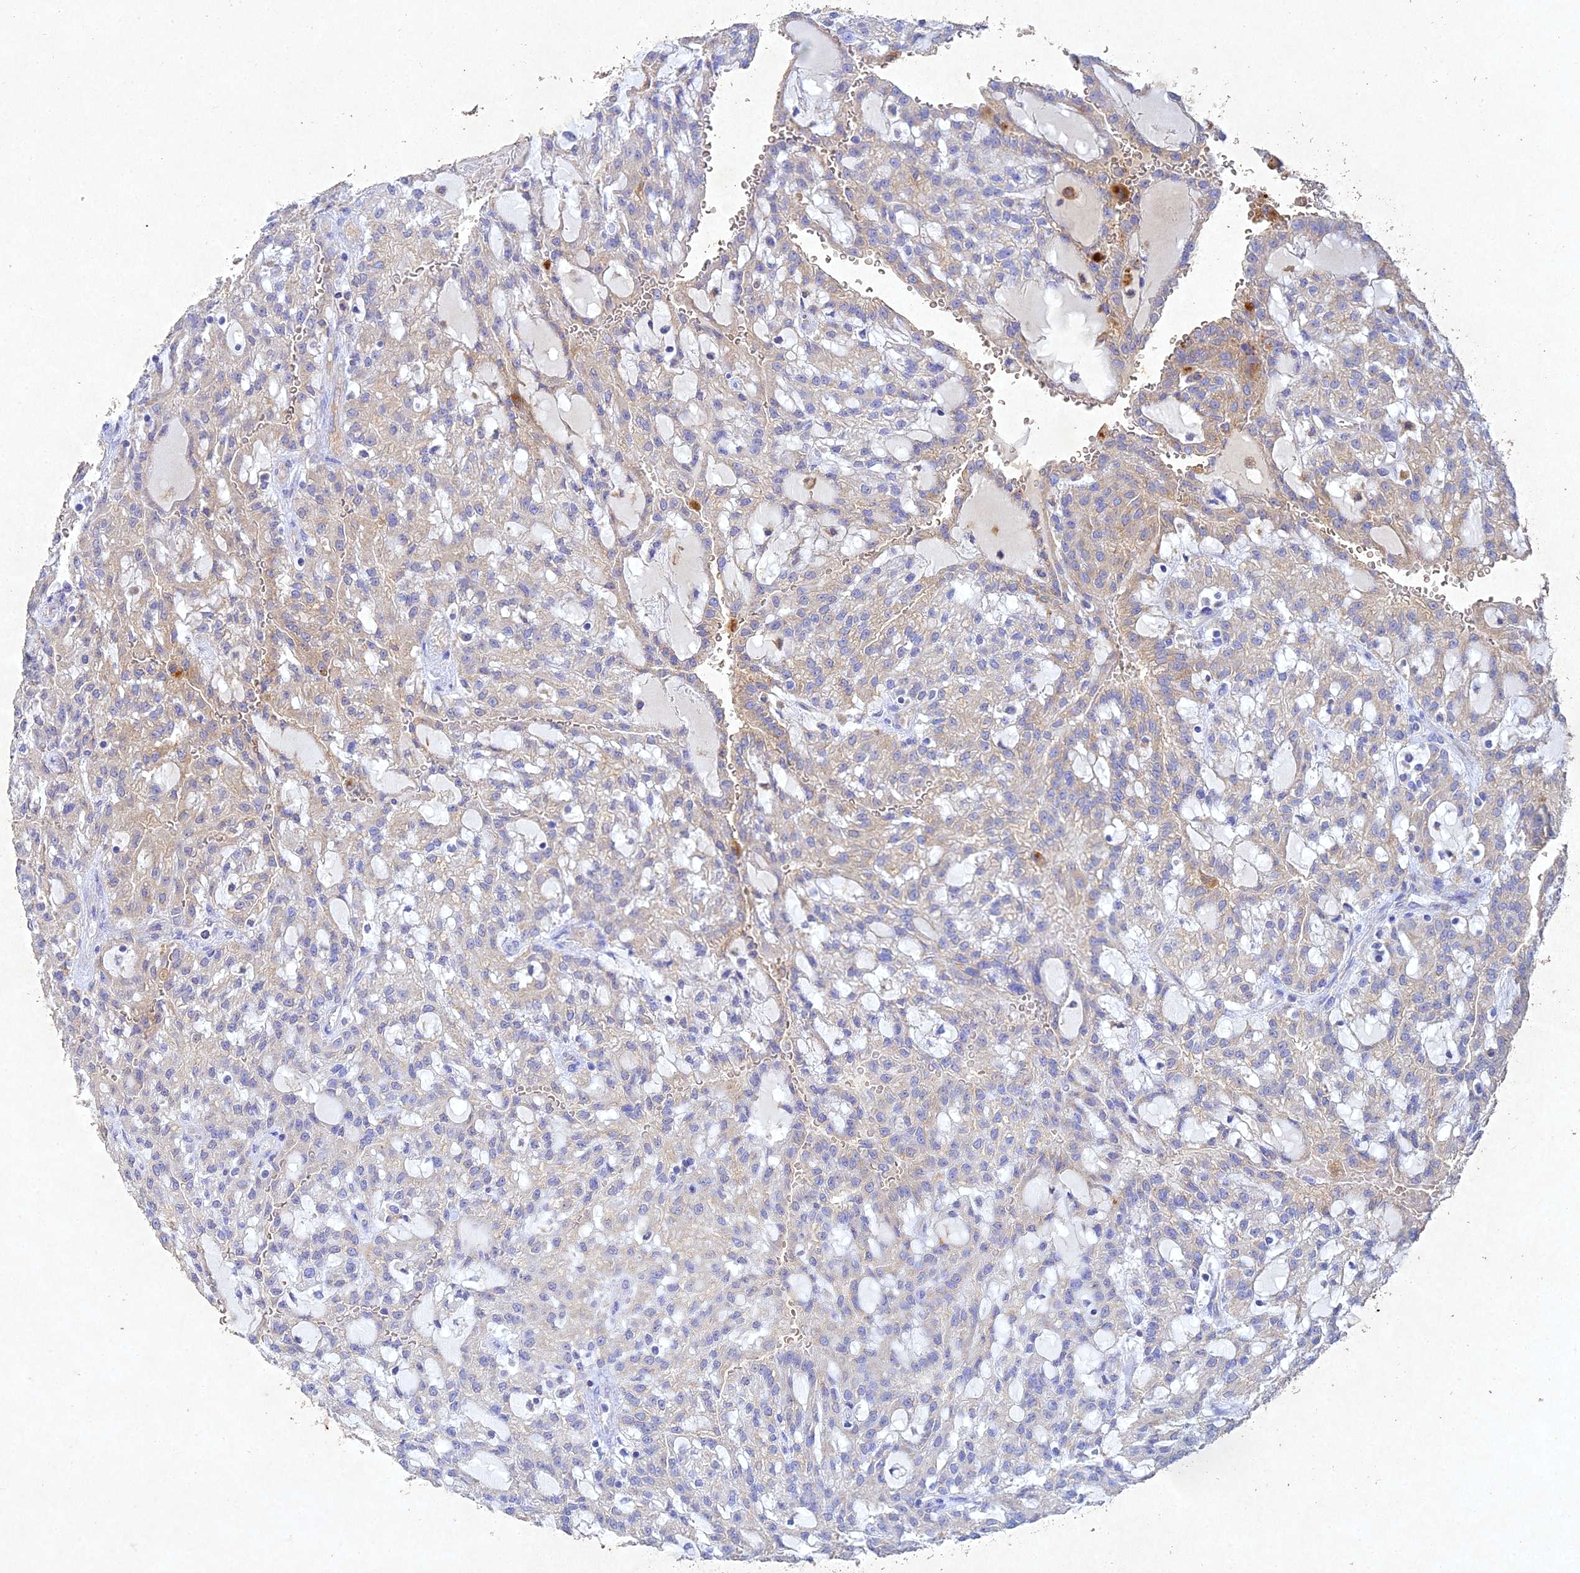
{"staining": {"intensity": "negative", "quantity": "none", "location": "none"}, "tissue": "renal cancer", "cell_type": "Tumor cells", "image_type": "cancer", "snomed": [{"axis": "morphology", "description": "Adenocarcinoma, NOS"}, {"axis": "topography", "description": "Kidney"}], "caption": "Immunohistochemical staining of renal adenocarcinoma exhibits no significant expression in tumor cells.", "gene": "NDUFV1", "patient": {"sex": "male", "age": 63}}